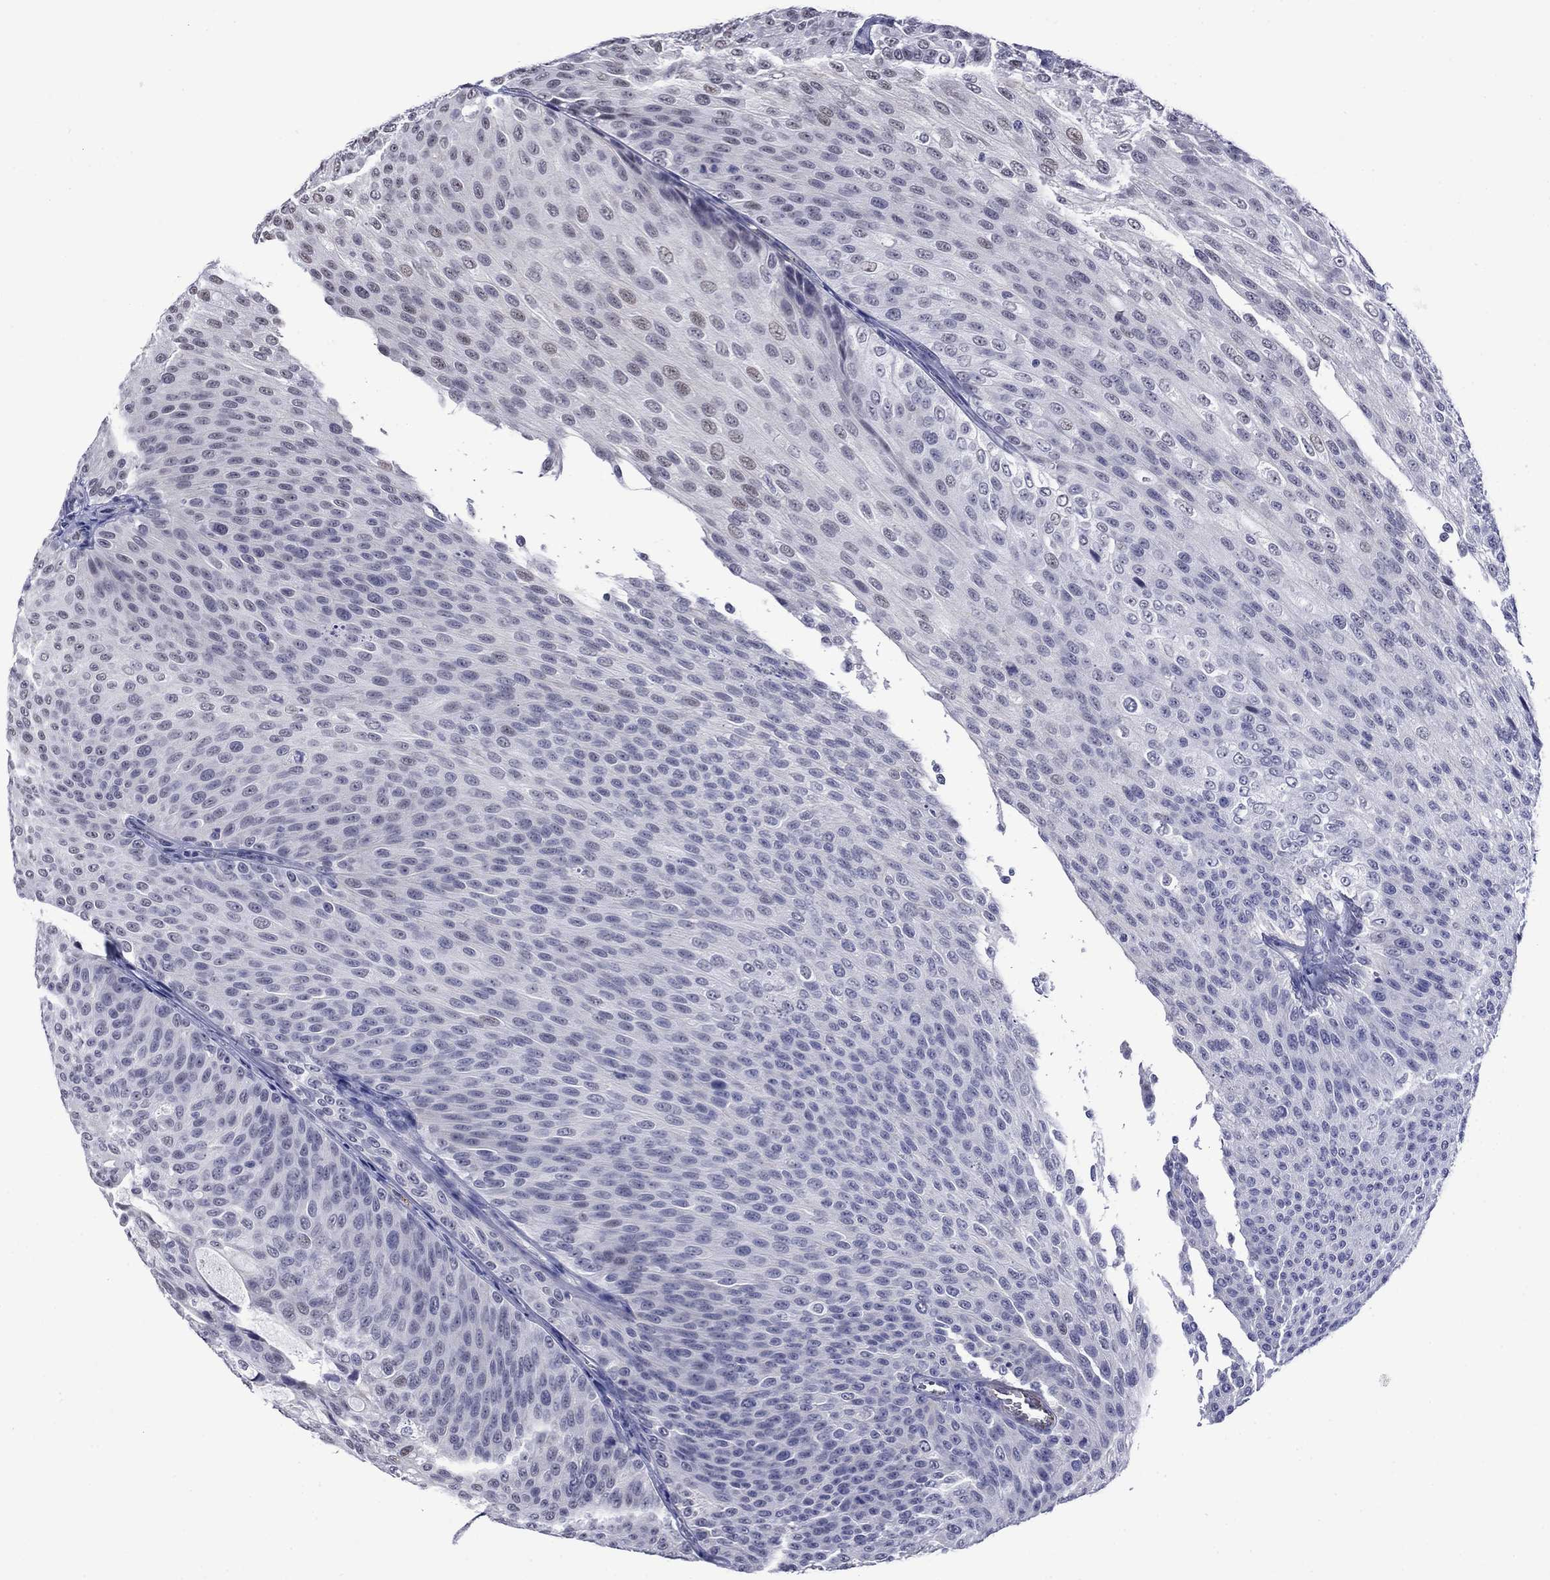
{"staining": {"intensity": "negative", "quantity": "none", "location": "none"}, "tissue": "urothelial cancer", "cell_type": "Tumor cells", "image_type": "cancer", "snomed": [{"axis": "morphology", "description": "Urothelial carcinoma, Low grade"}, {"axis": "topography", "description": "Ureter, NOS"}, {"axis": "topography", "description": "Urinary bladder"}], "caption": "Immunohistochemistry (IHC) image of human urothelial carcinoma (low-grade) stained for a protein (brown), which exhibits no positivity in tumor cells.", "gene": "APOA2", "patient": {"sex": "male", "age": 78}}